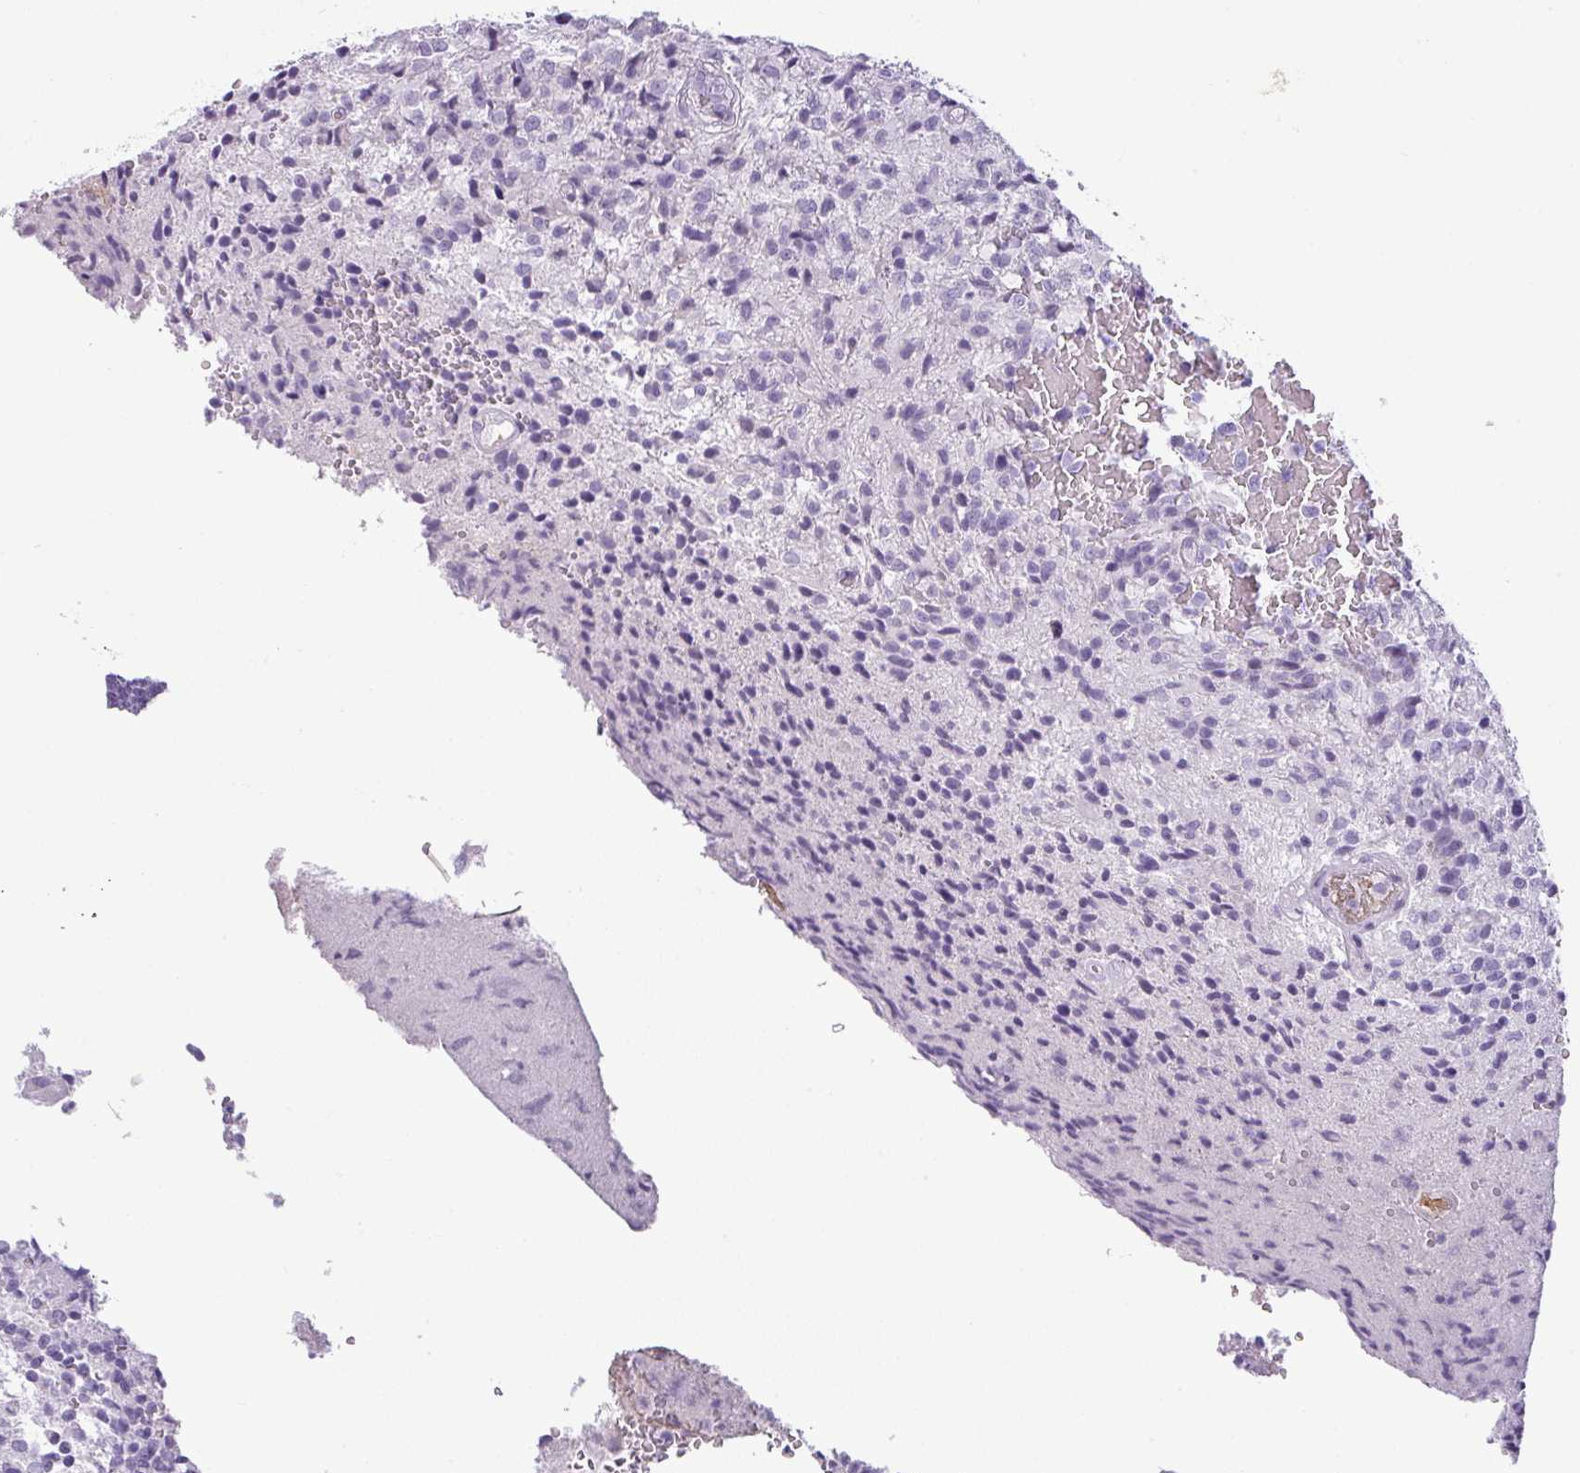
{"staining": {"intensity": "negative", "quantity": "none", "location": "none"}, "tissue": "glioma", "cell_type": "Tumor cells", "image_type": "cancer", "snomed": [{"axis": "morphology", "description": "Normal tissue, NOS"}, {"axis": "morphology", "description": "Glioma, malignant, High grade"}, {"axis": "topography", "description": "Cerebral cortex"}], "caption": "The image demonstrates no significant positivity in tumor cells of glioma.", "gene": "CDH16", "patient": {"sex": "male", "age": 56}}